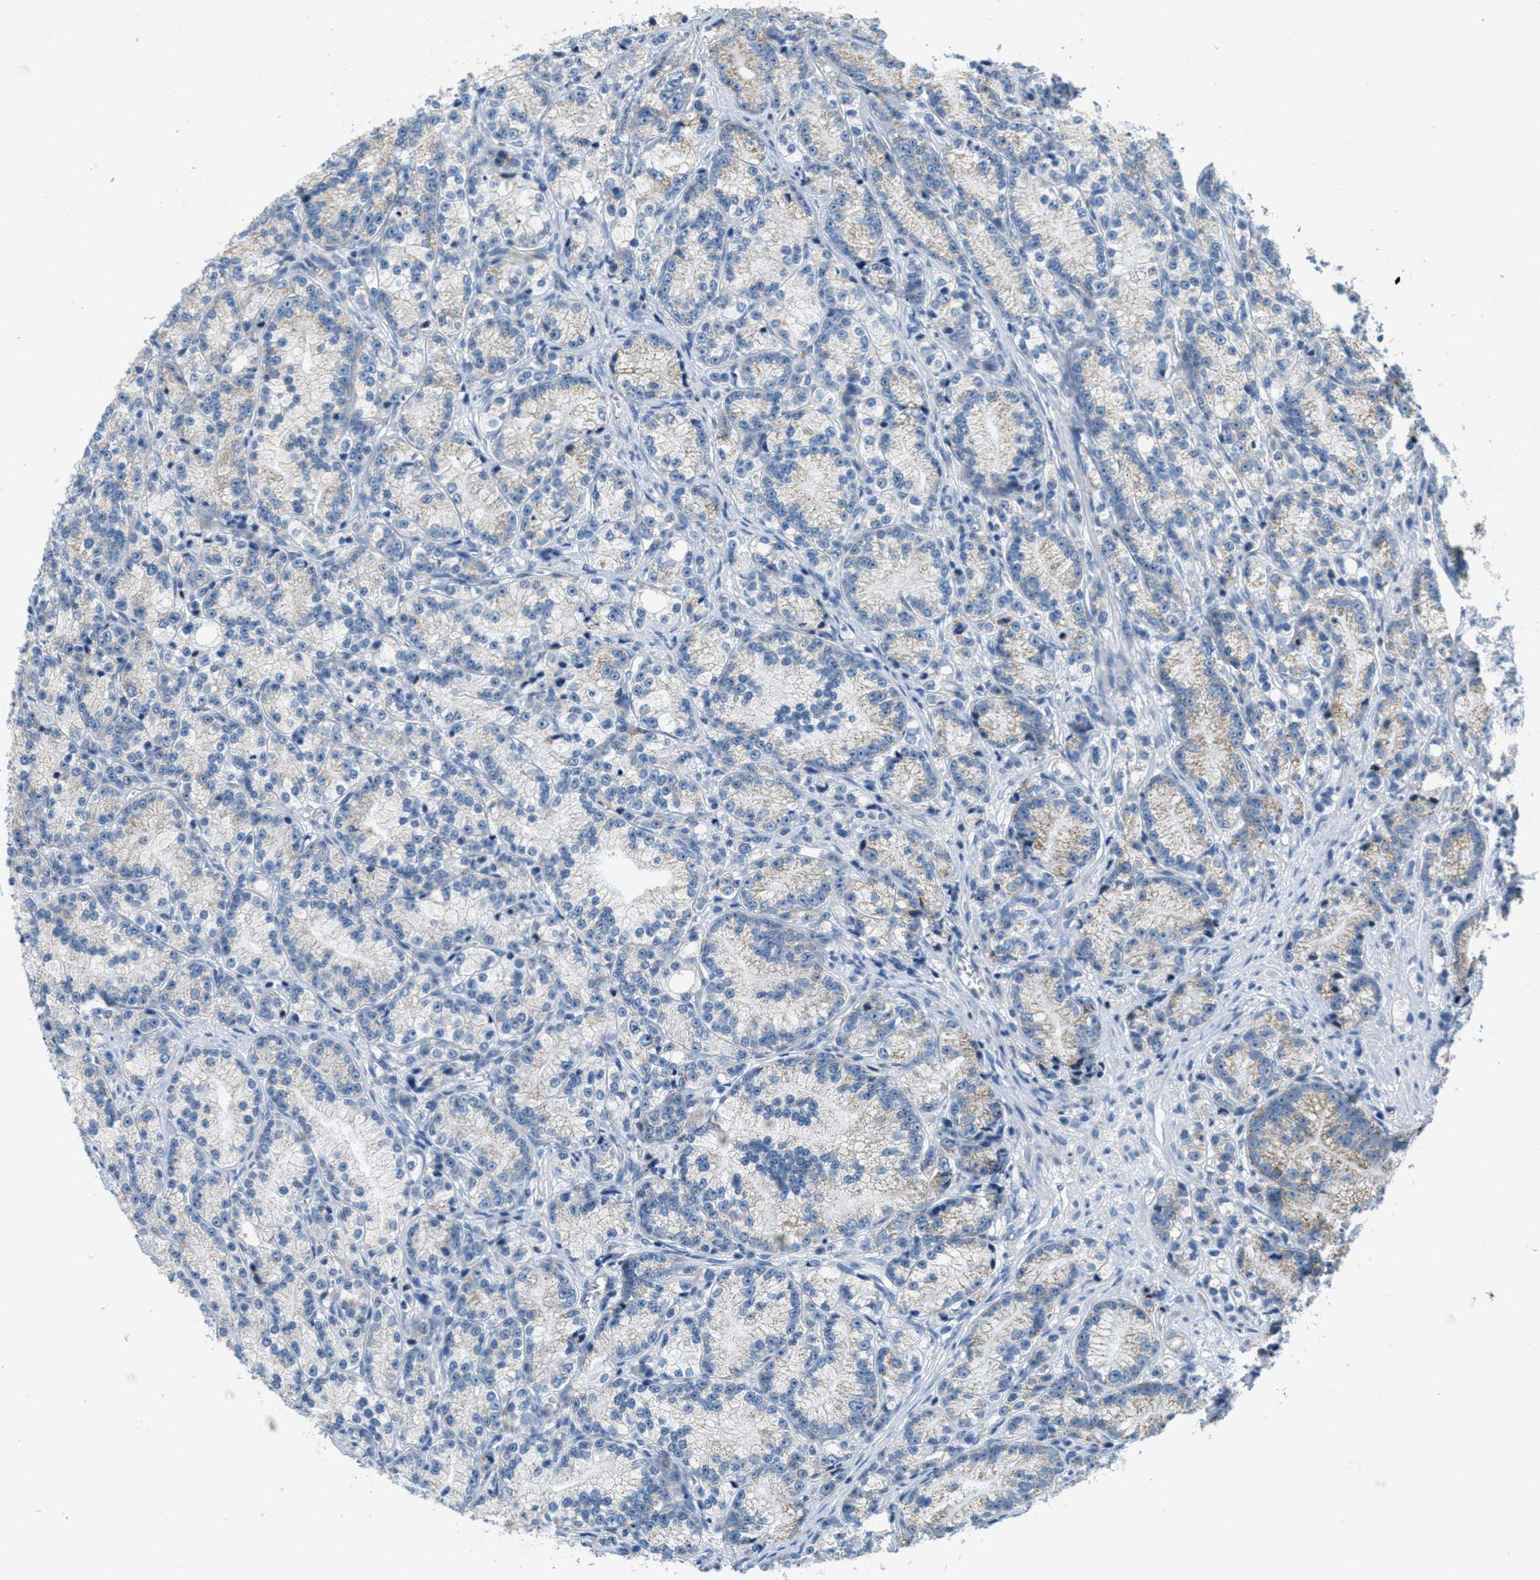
{"staining": {"intensity": "weak", "quantity": "<25%", "location": "cytoplasmic/membranous"}, "tissue": "prostate cancer", "cell_type": "Tumor cells", "image_type": "cancer", "snomed": [{"axis": "morphology", "description": "Adenocarcinoma, Low grade"}, {"axis": "topography", "description": "Prostate"}], "caption": "Tumor cells are negative for protein expression in human prostate cancer (adenocarcinoma (low-grade)).", "gene": "CA4", "patient": {"sex": "male", "age": 89}}